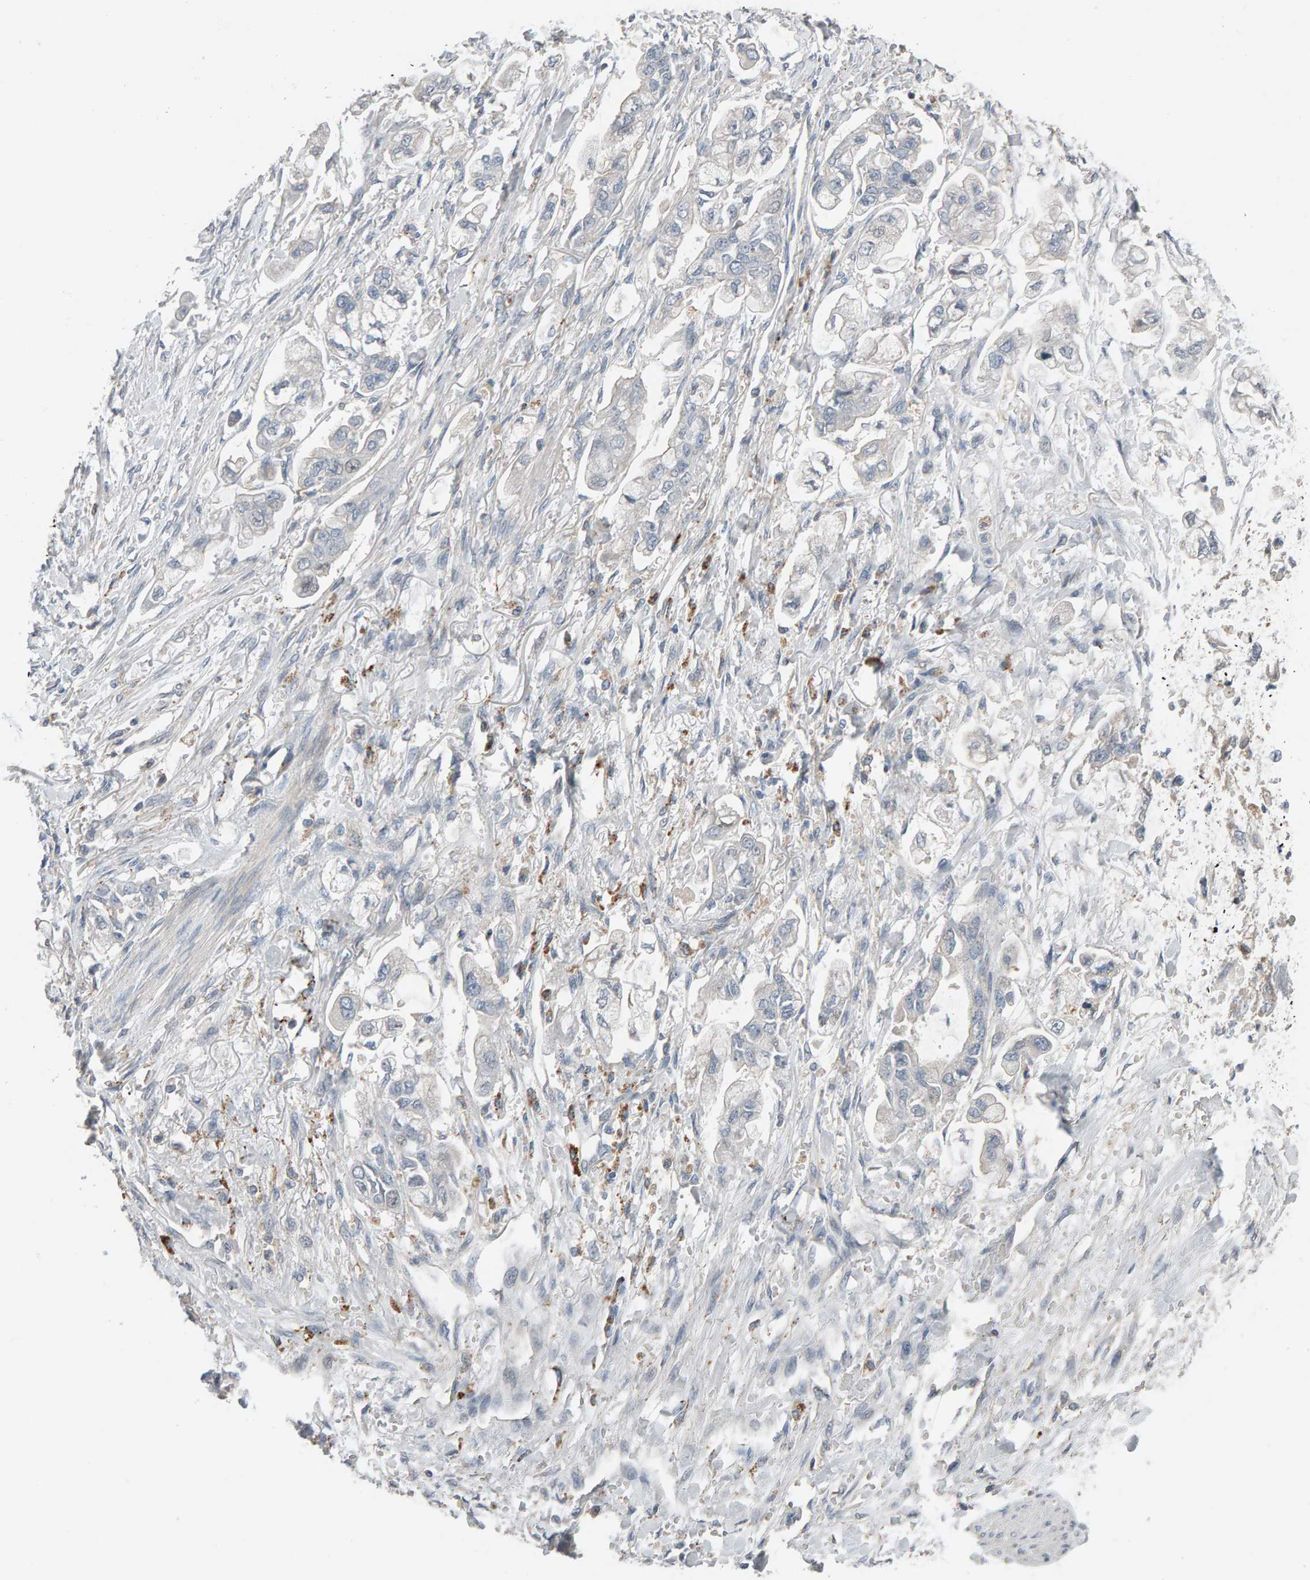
{"staining": {"intensity": "negative", "quantity": "none", "location": "none"}, "tissue": "stomach cancer", "cell_type": "Tumor cells", "image_type": "cancer", "snomed": [{"axis": "morphology", "description": "Normal tissue, NOS"}, {"axis": "morphology", "description": "Adenocarcinoma, NOS"}, {"axis": "topography", "description": "Stomach"}], "caption": "Immunohistochemistry (IHC) photomicrograph of neoplastic tissue: human stomach adenocarcinoma stained with DAB exhibits no significant protein positivity in tumor cells.", "gene": "IPPK", "patient": {"sex": "male", "age": 62}}